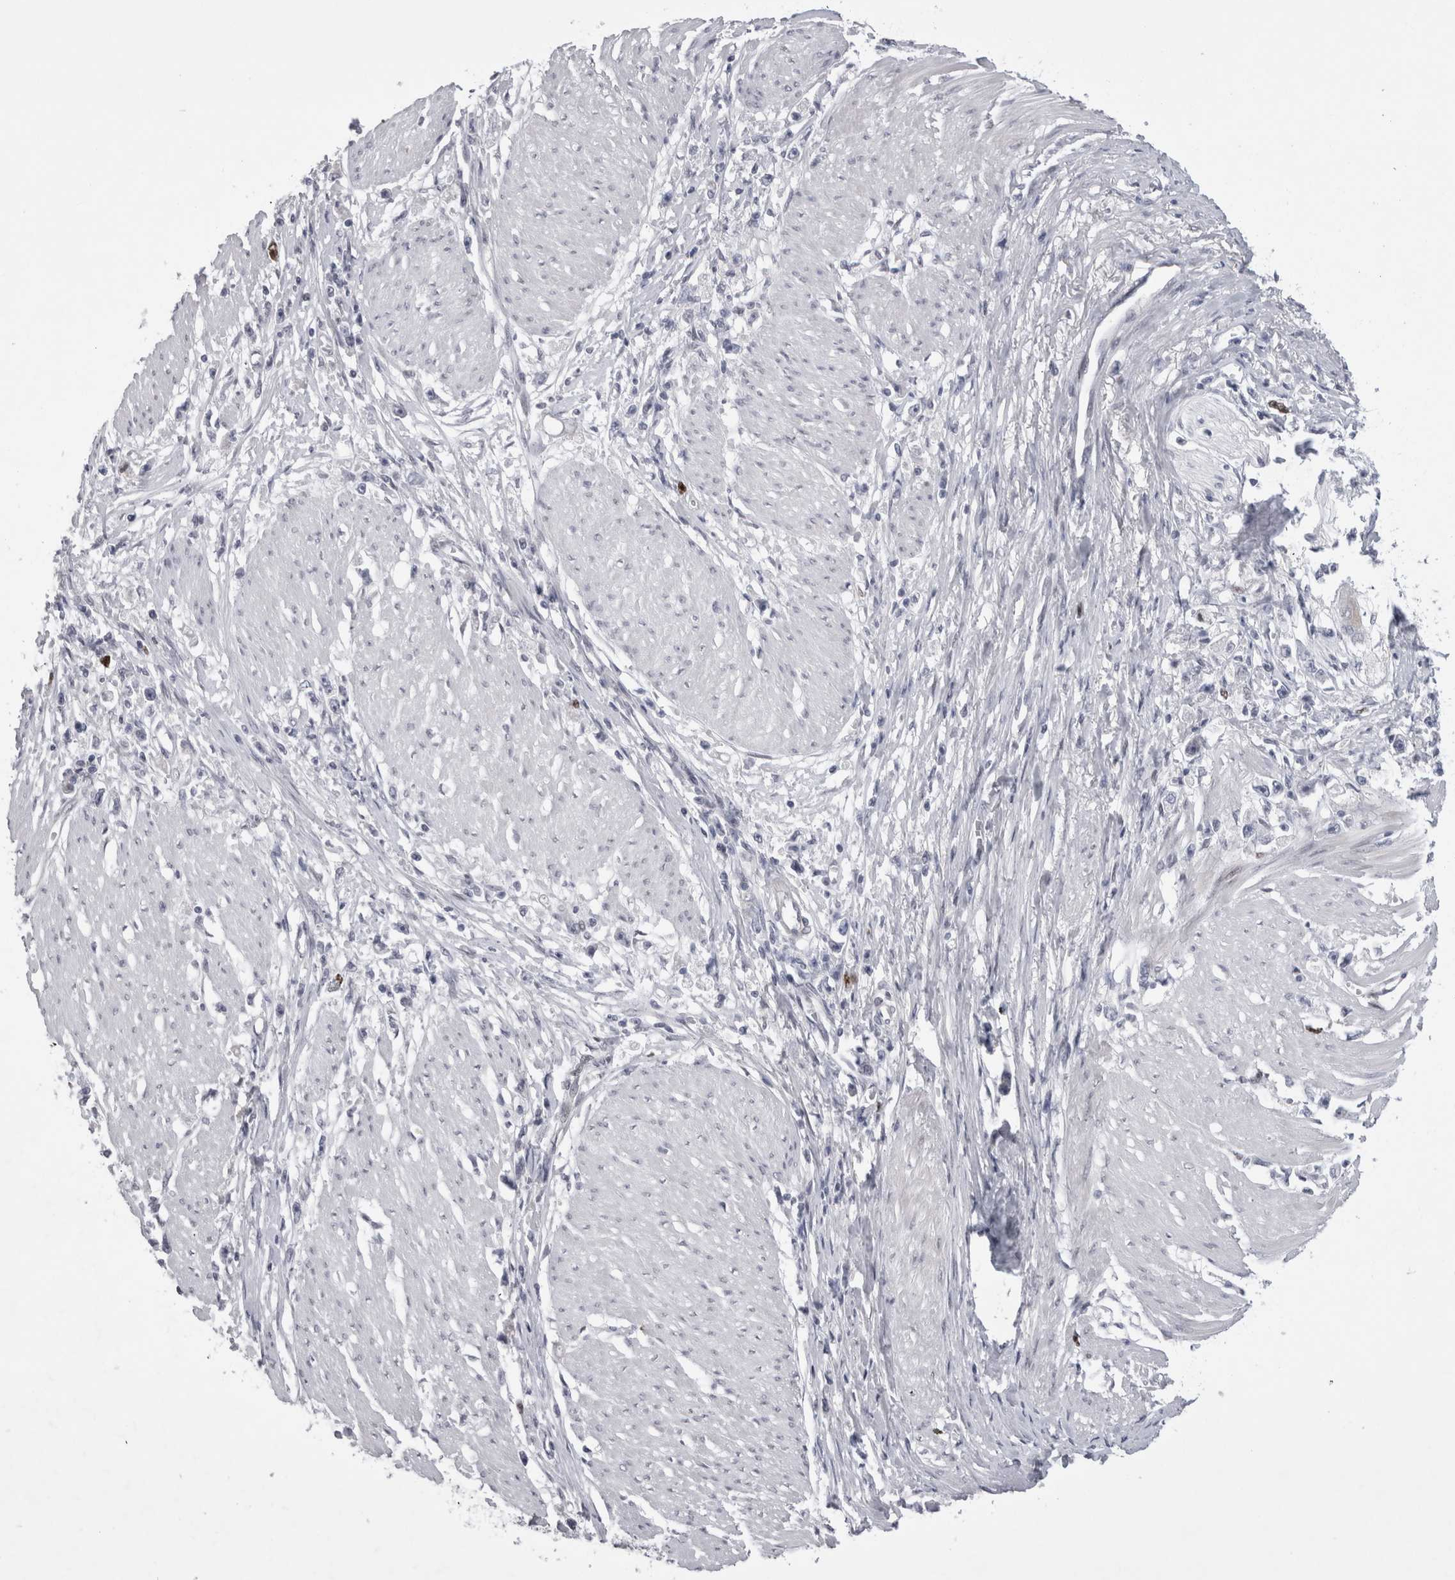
{"staining": {"intensity": "negative", "quantity": "none", "location": "none"}, "tissue": "stomach cancer", "cell_type": "Tumor cells", "image_type": "cancer", "snomed": [{"axis": "morphology", "description": "Adenocarcinoma, NOS"}, {"axis": "topography", "description": "Stomach"}], "caption": "Immunohistochemical staining of stomach adenocarcinoma displays no significant expression in tumor cells.", "gene": "KIF18B", "patient": {"sex": "female", "age": 59}}